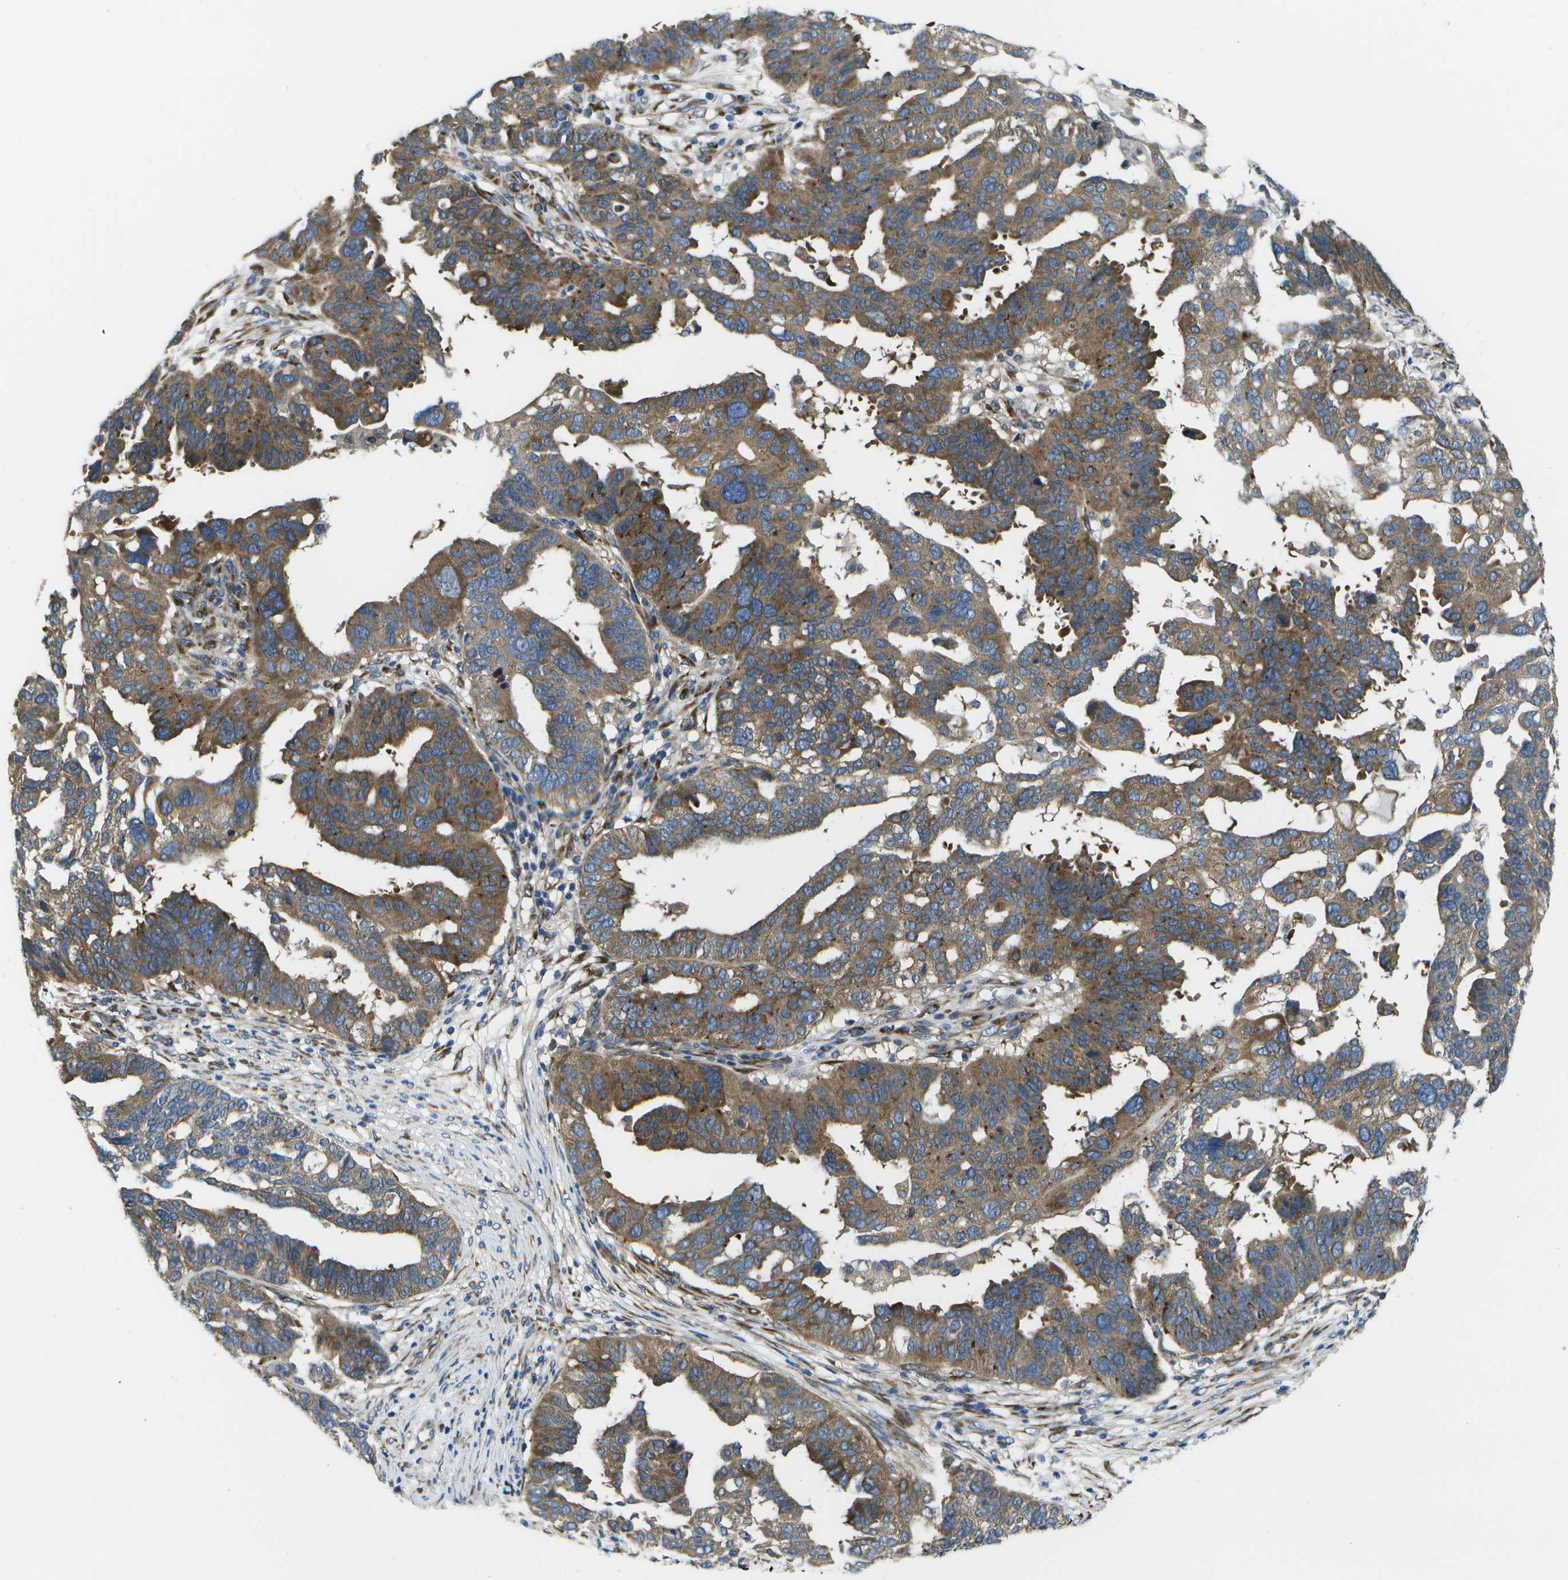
{"staining": {"intensity": "moderate", "quantity": ">75%", "location": "cytoplasmic/membranous"}, "tissue": "ovarian cancer", "cell_type": "Tumor cells", "image_type": "cancer", "snomed": [{"axis": "morphology", "description": "Cystadenocarcinoma, serous, NOS"}, {"axis": "topography", "description": "Ovary"}], "caption": "A brown stain shows moderate cytoplasmic/membranous positivity of a protein in ovarian cancer tumor cells. (DAB IHC with brightfield microscopy, high magnification).", "gene": "P3H1", "patient": {"sex": "female", "age": 59}}